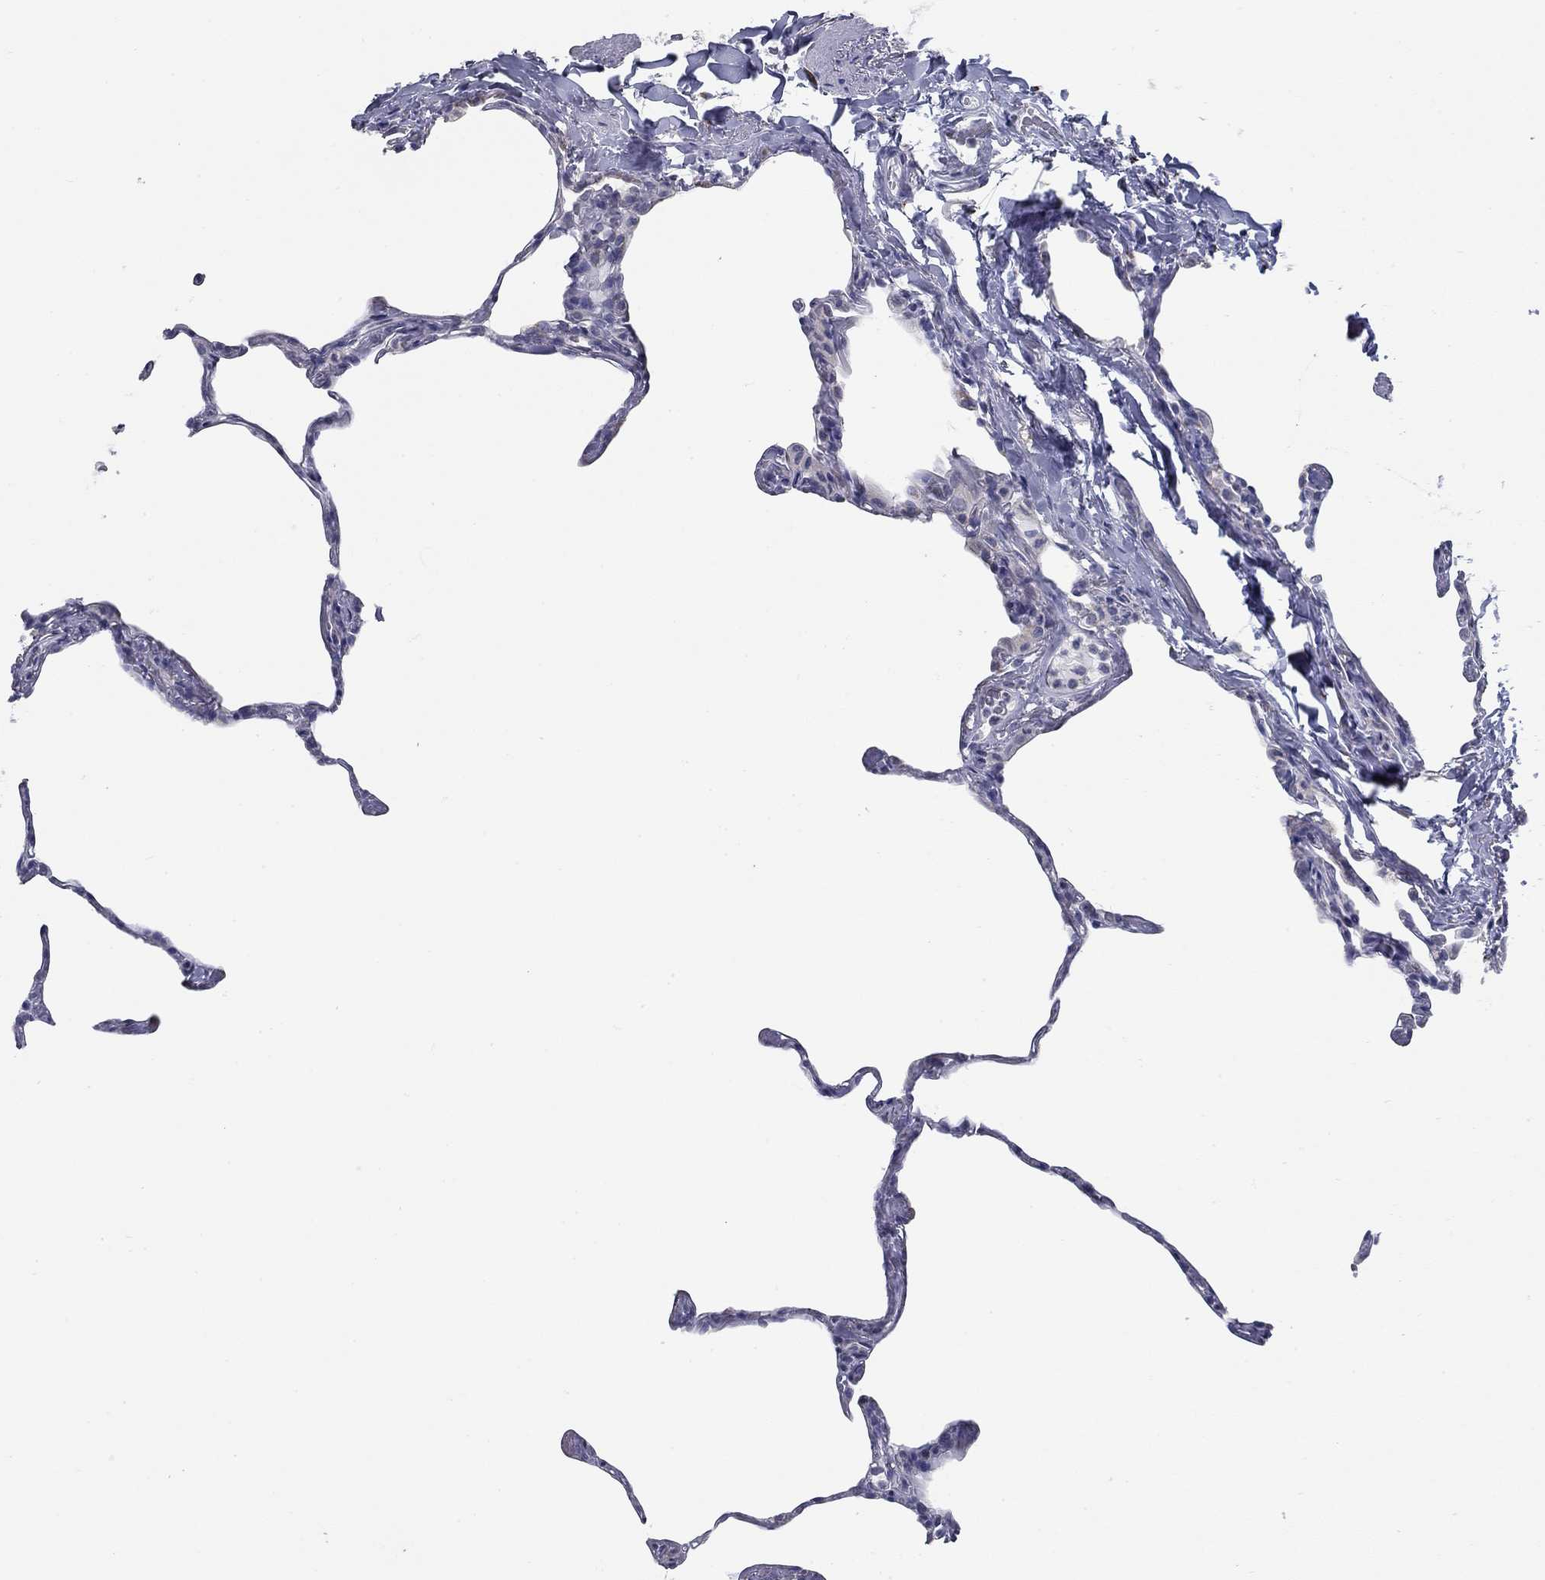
{"staining": {"intensity": "negative", "quantity": "none", "location": "none"}, "tissue": "lung", "cell_type": "Alveolar cells", "image_type": "normal", "snomed": [{"axis": "morphology", "description": "Normal tissue, NOS"}, {"axis": "topography", "description": "Lung"}], "caption": "IHC histopathology image of unremarkable lung: human lung stained with DAB shows no significant protein staining in alveolar cells. (DAB (3,3'-diaminobenzidine) IHC with hematoxylin counter stain).", "gene": "TAC1", "patient": {"sex": "male", "age": 65}}